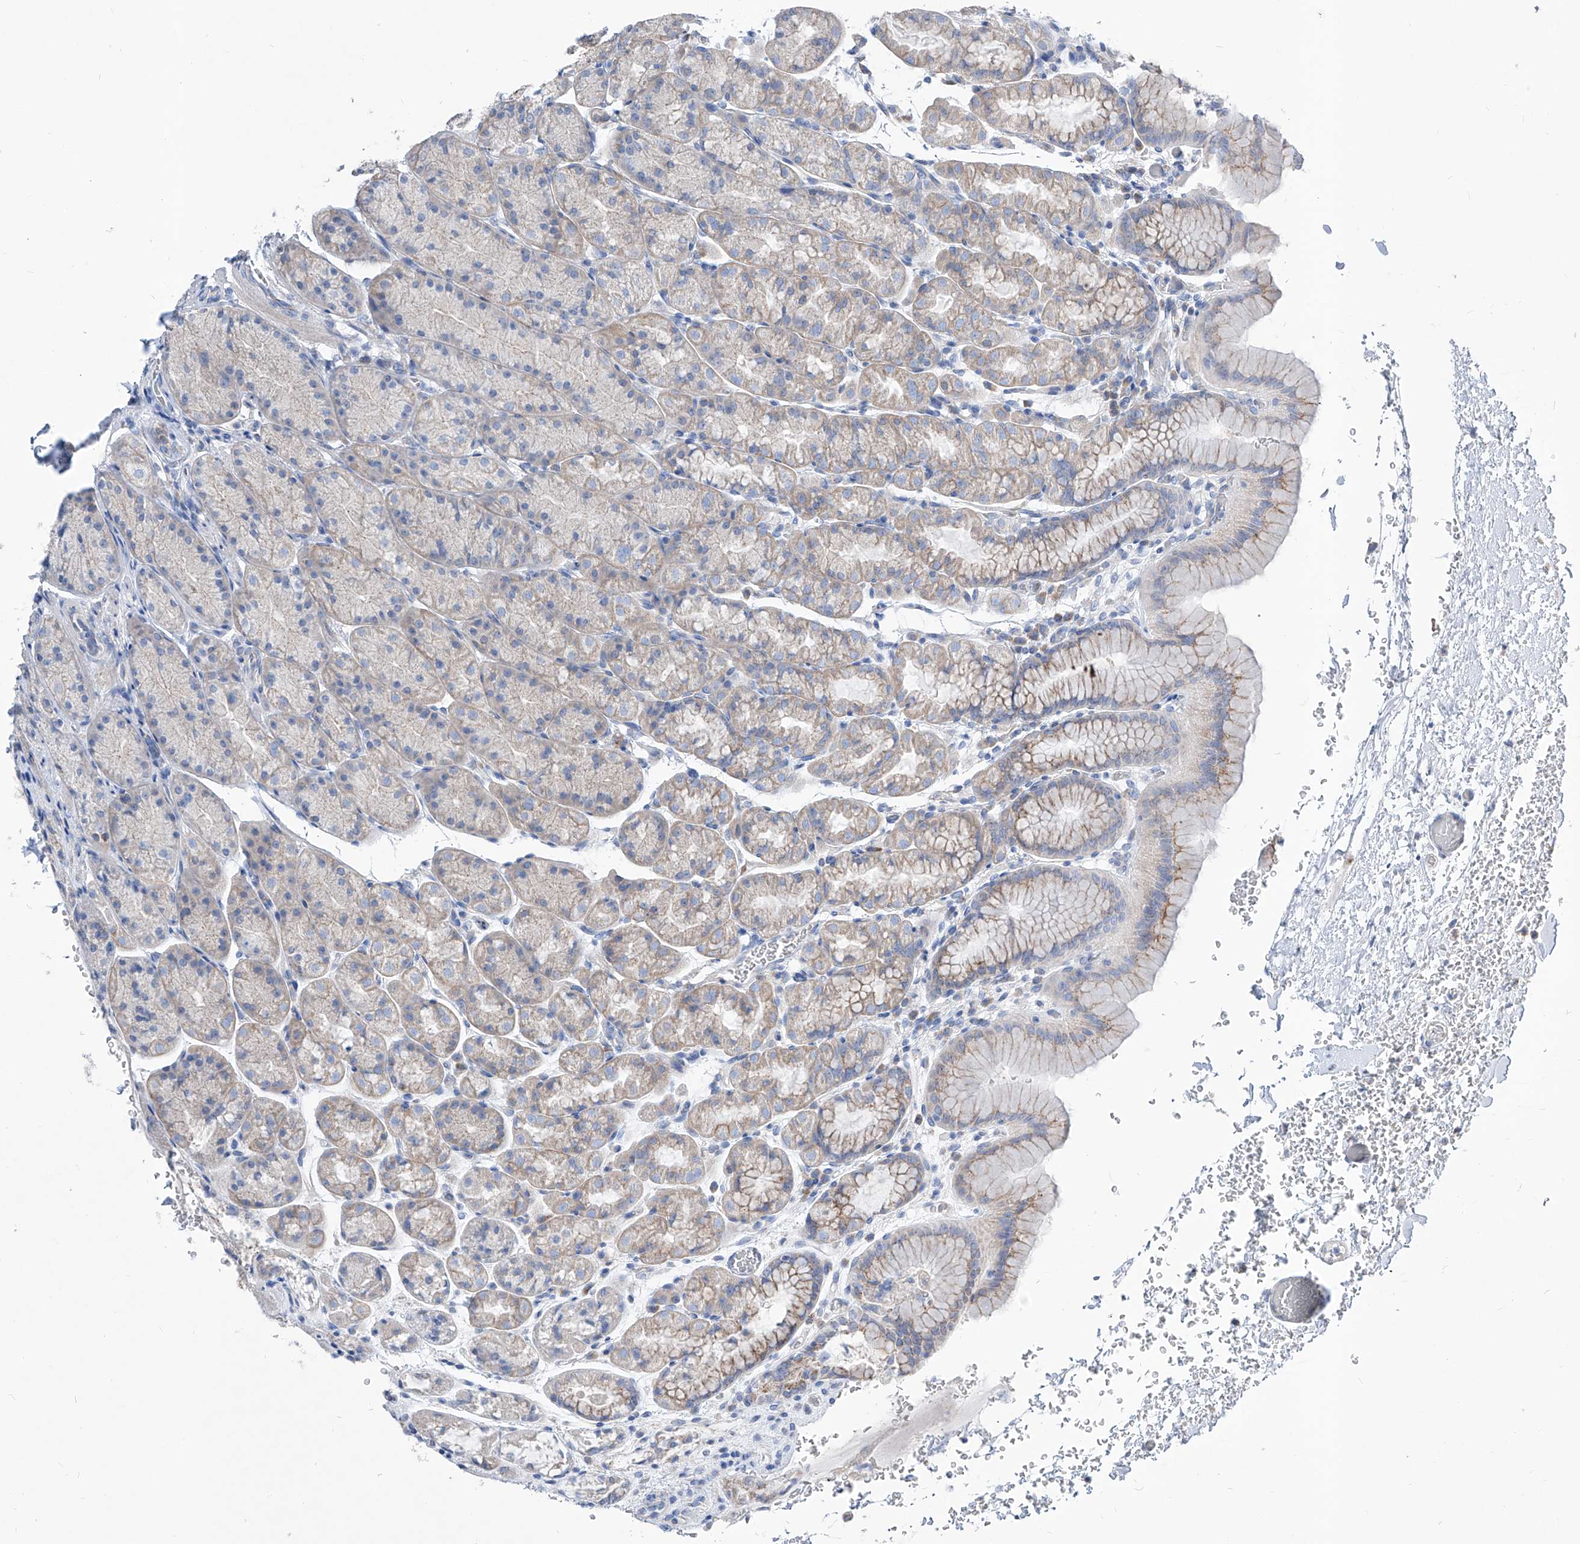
{"staining": {"intensity": "weak", "quantity": "<25%", "location": "cytoplasmic/membranous"}, "tissue": "stomach", "cell_type": "Glandular cells", "image_type": "normal", "snomed": [{"axis": "morphology", "description": "Normal tissue, NOS"}, {"axis": "topography", "description": "Stomach"}], "caption": "Immunohistochemistry photomicrograph of unremarkable stomach stained for a protein (brown), which displays no staining in glandular cells.", "gene": "AGPS", "patient": {"sex": "male", "age": 42}}